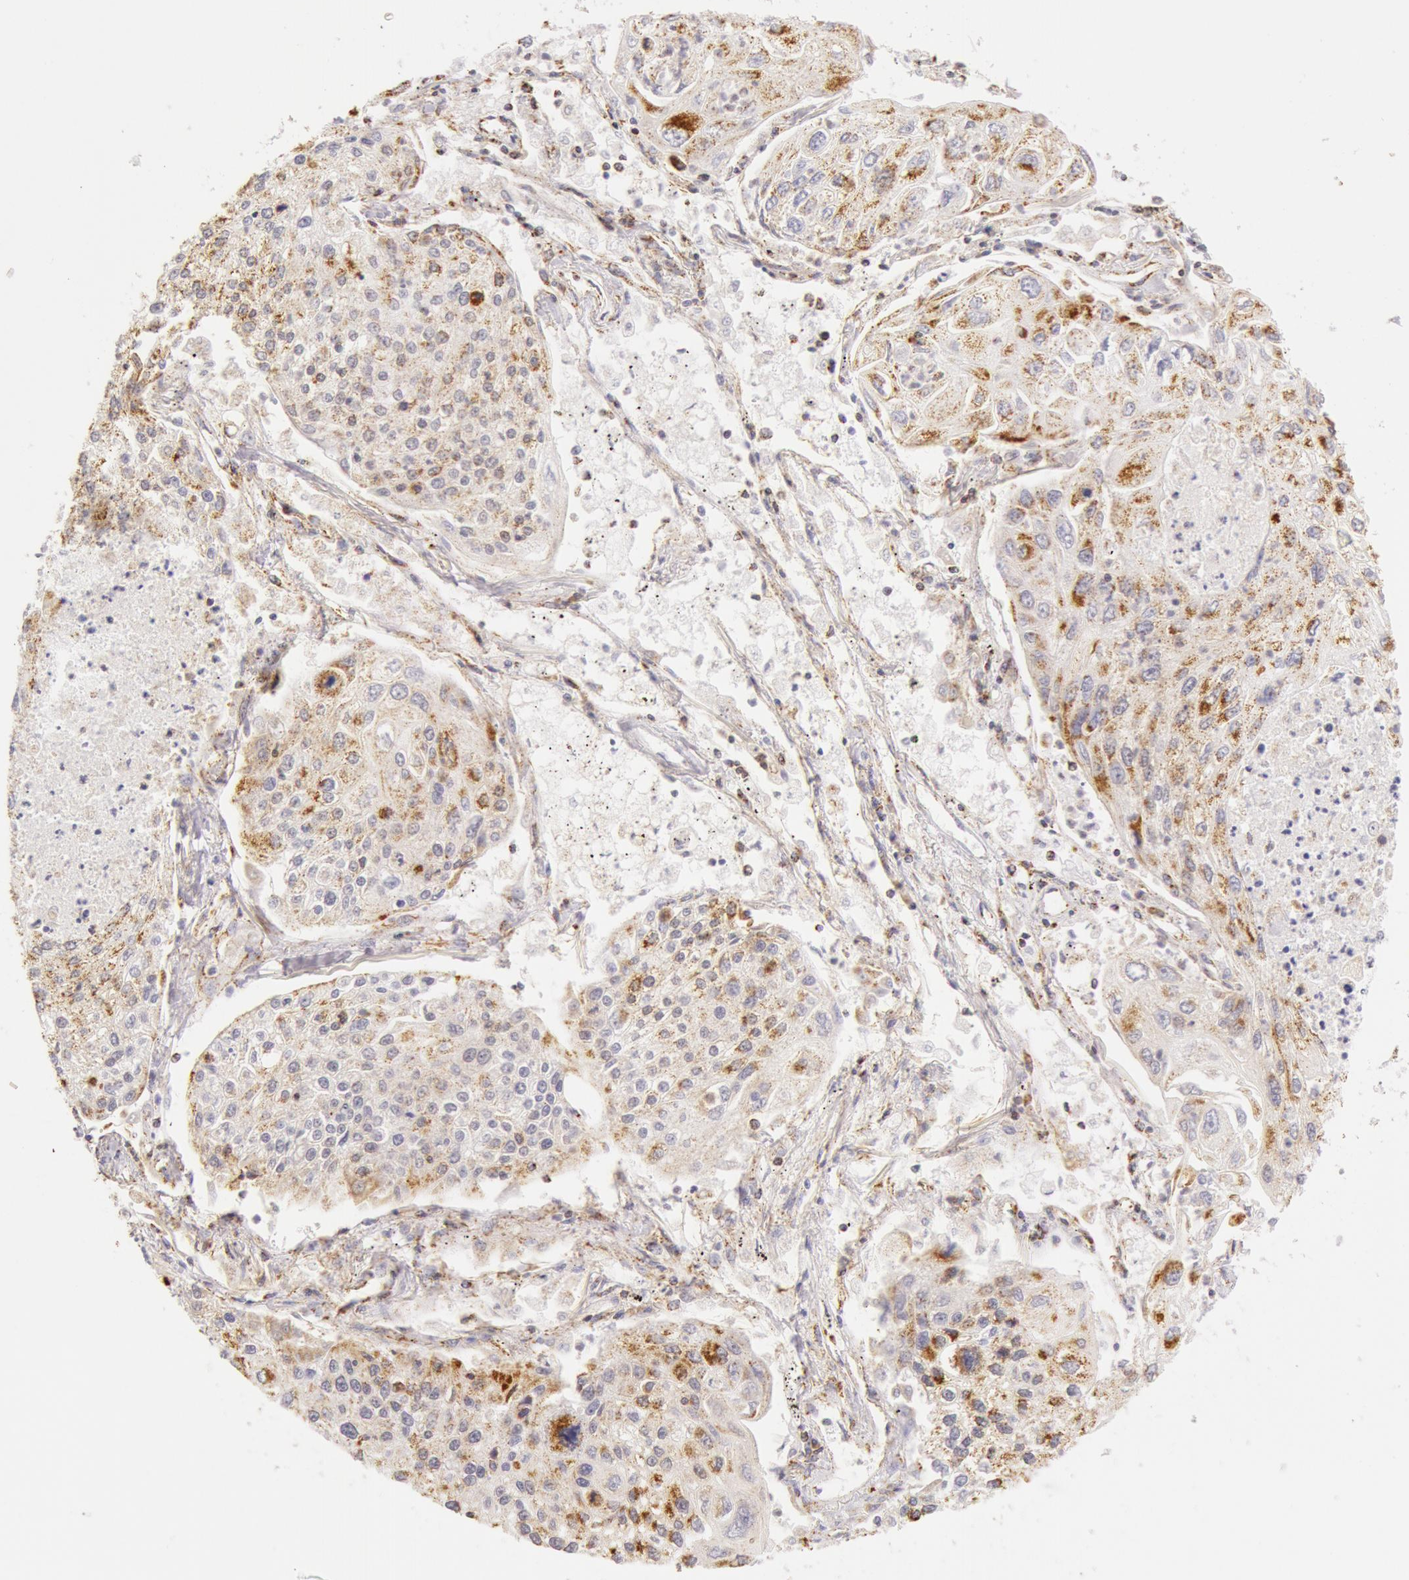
{"staining": {"intensity": "moderate", "quantity": "25%-75%", "location": "cytoplasmic/membranous"}, "tissue": "lung cancer", "cell_type": "Tumor cells", "image_type": "cancer", "snomed": [{"axis": "morphology", "description": "Squamous cell carcinoma, NOS"}, {"axis": "topography", "description": "Lung"}], "caption": "This histopathology image reveals IHC staining of lung squamous cell carcinoma, with medium moderate cytoplasmic/membranous expression in about 25%-75% of tumor cells.", "gene": "ATP5F1B", "patient": {"sex": "male", "age": 75}}